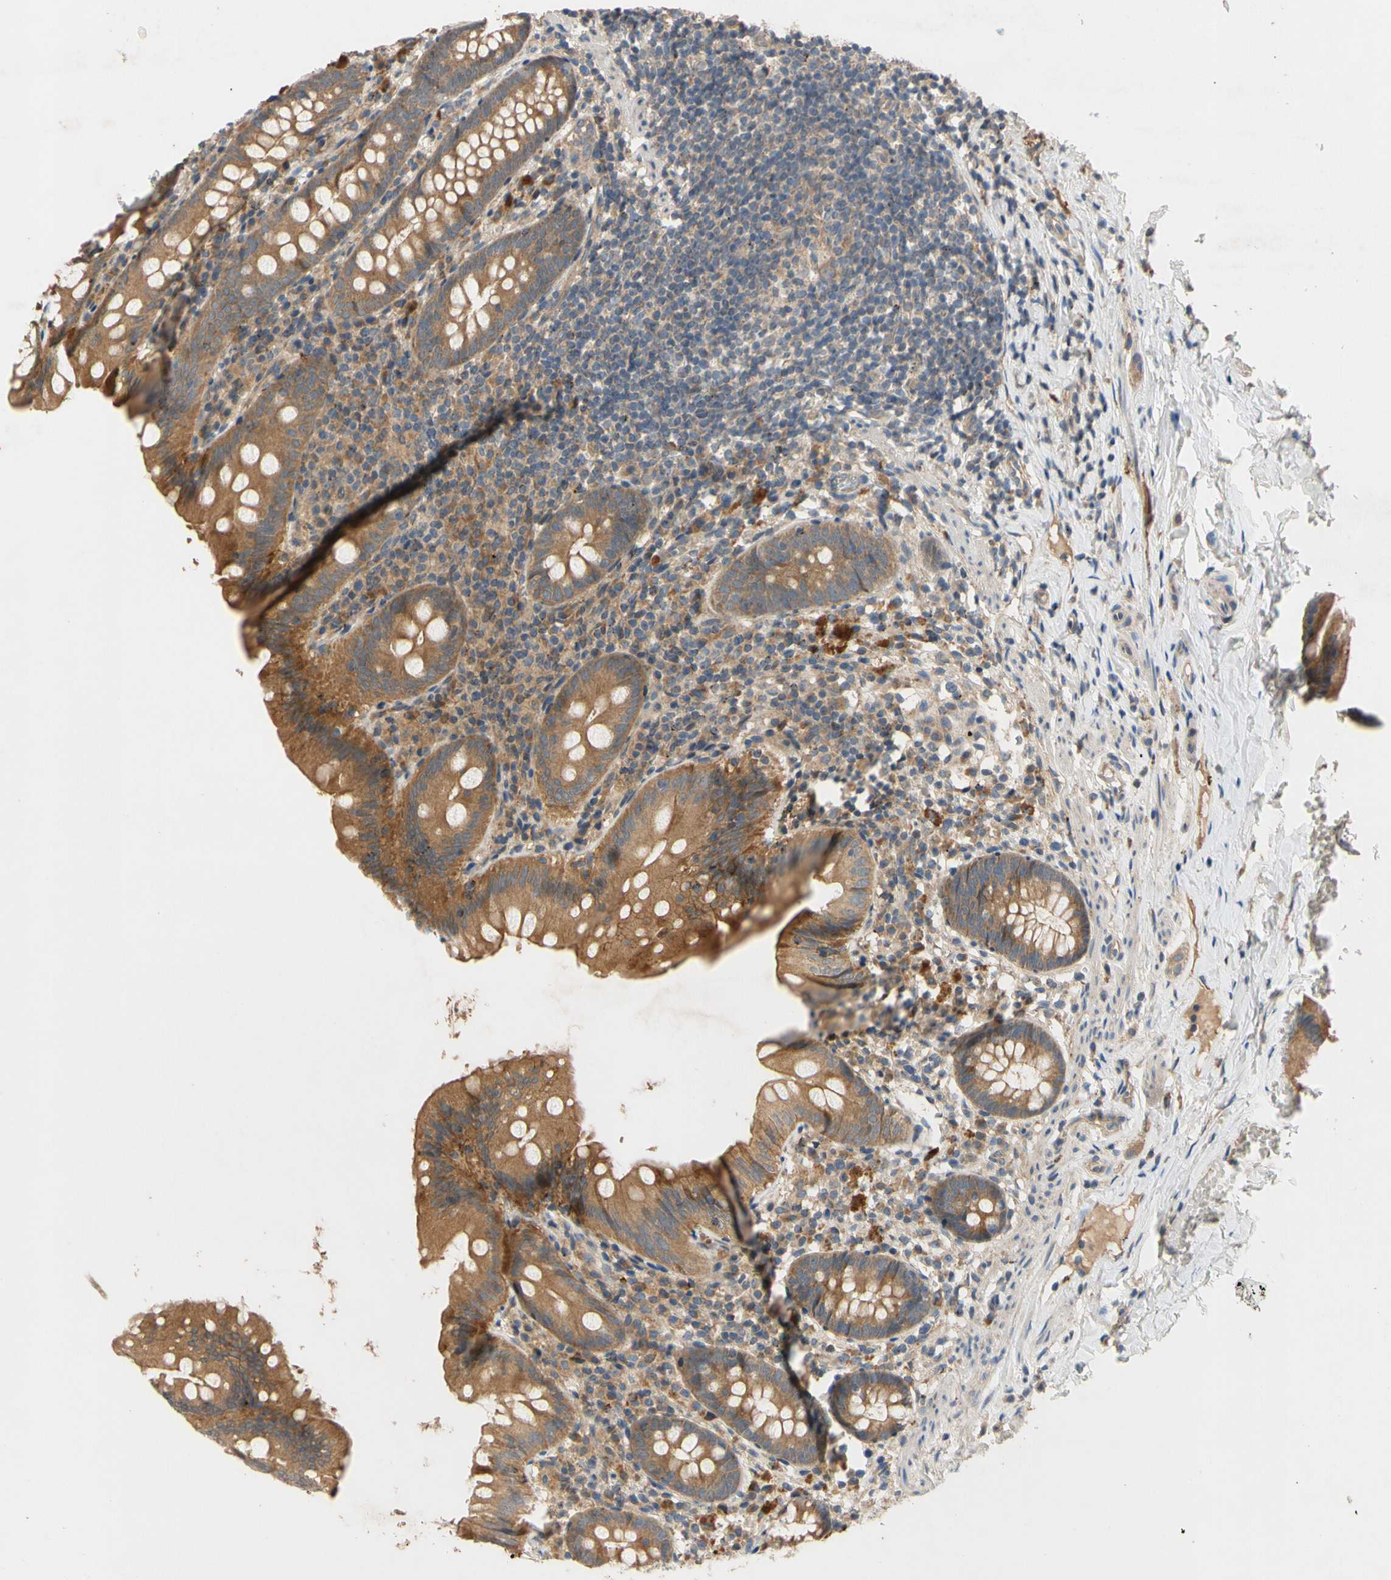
{"staining": {"intensity": "strong", "quantity": ">75%", "location": "cytoplasmic/membranous"}, "tissue": "appendix", "cell_type": "Glandular cells", "image_type": "normal", "snomed": [{"axis": "morphology", "description": "Normal tissue, NOS"}, {"axis": "topography", "description": "Appendix"}], "caption": "There is high levels of strong cytoplasmic/membranous positivity in glandular cells of benign appendix, as demonstrated by immunohistochemical staining (brown color).", "gene": "MBTPS2", "patient": {"sex": "male", "age": 52}}